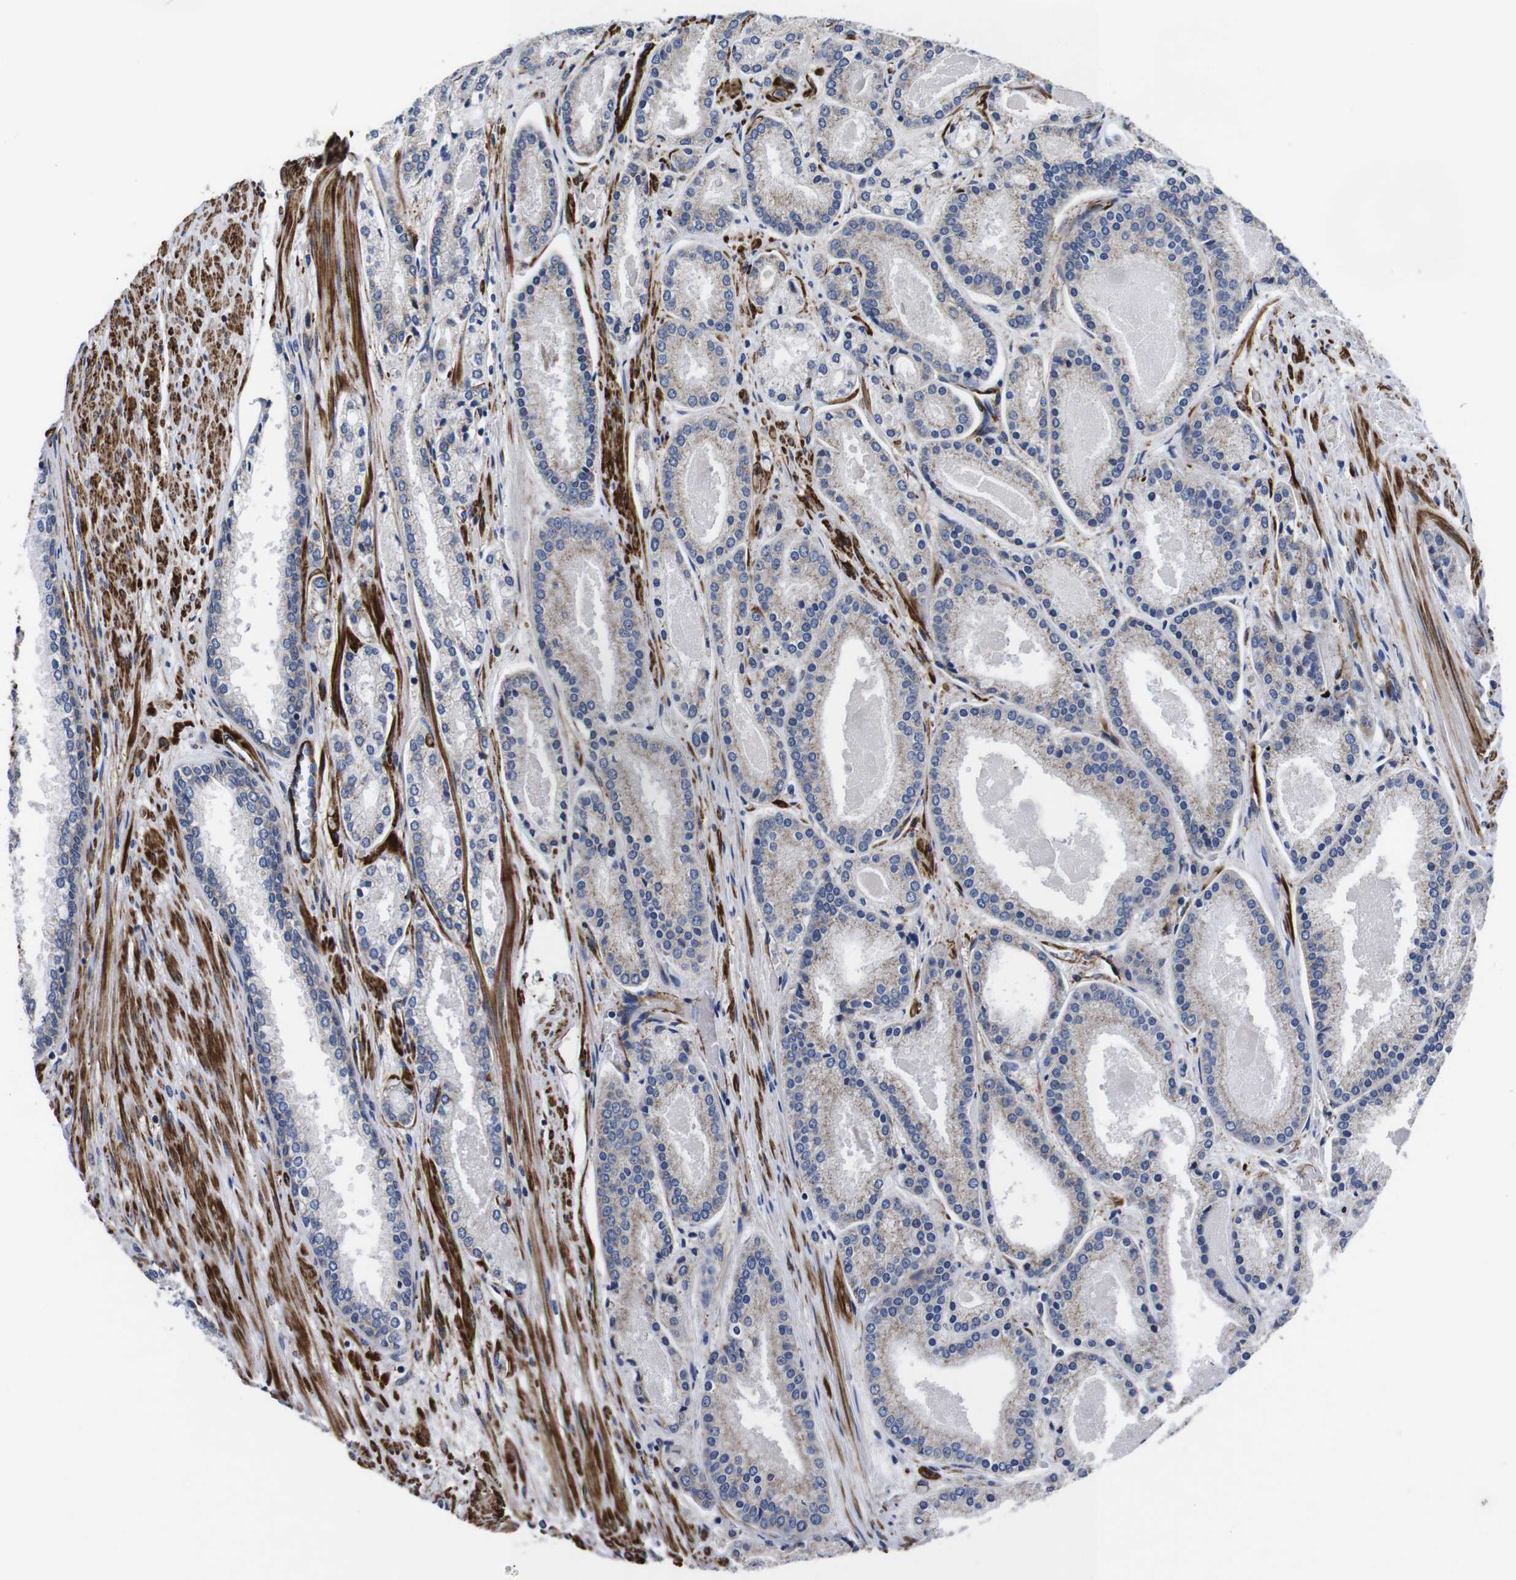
{"staining": {"intensity": "weak", "quantity": "<25%", "location": "cytoplasmic/membranous"}, "tissue": "prostate cancer", "cell_type": "Tumor cells", "image_type": "cancer", "snomed": [{"axis": "morphology", "description": "Adenocarcinoma, Low grade"}, {"axis": "topography", "description": "Prostate"}], "caption": "The immunohistochemistry image has no significant expression in tumor cells of prostate cancer (low-grade adenocarcinoma) tissue.", "gene": "WNT10A", "patient": {"sex": "male", "age": 59}}